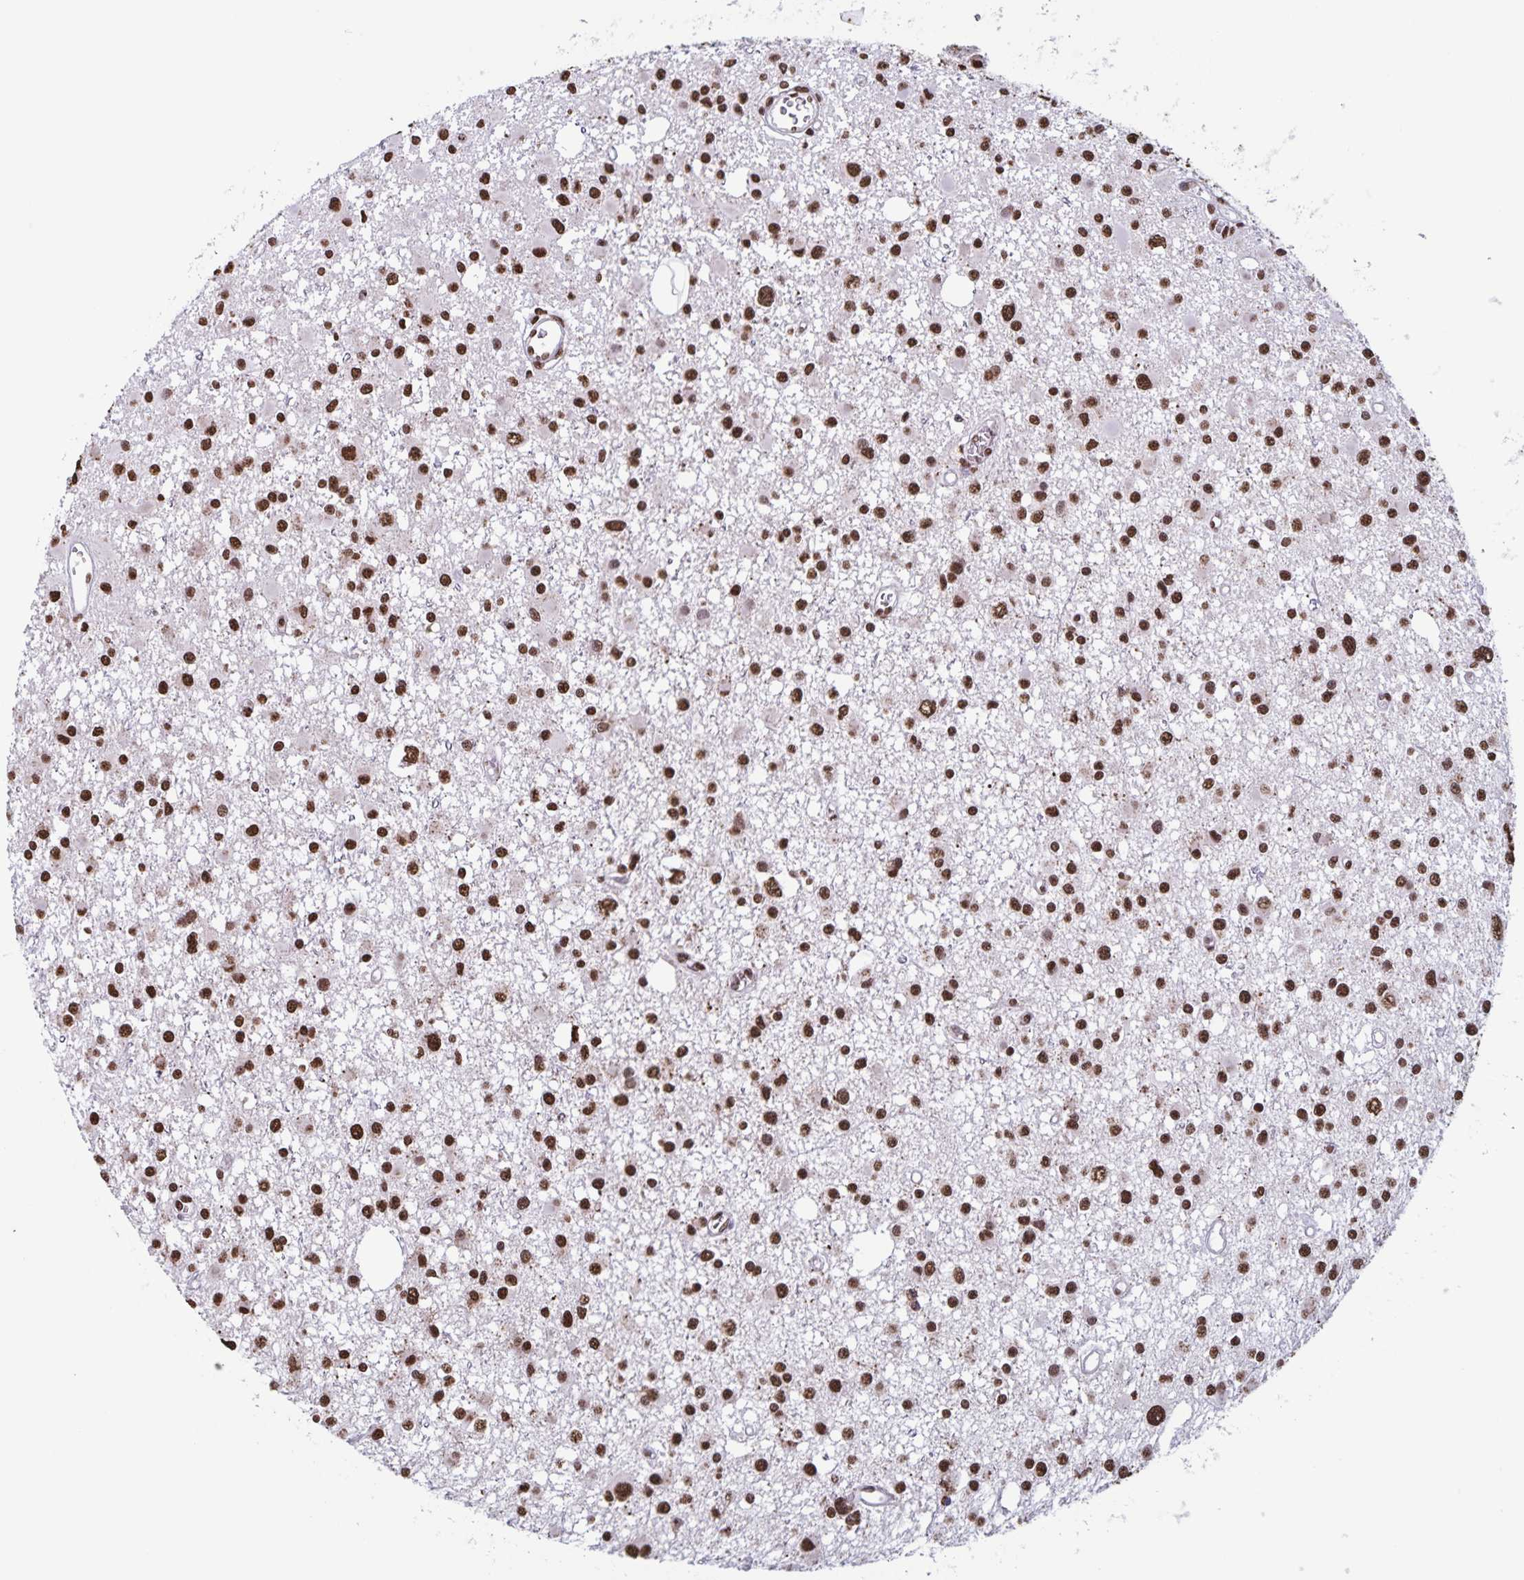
{"staining": {"intensity": "strong", "quantity": ">75%", "location": "nuclear"}, "tissue": "glioma", "cell_type": "Tumor cells", "image_type": "cancer", "snomed": [{"axis": "morphology", "description": "Glioma, malignant, High grade"}, {"axis": "topography", "description": "Brain"}], "caption": "Immunohistochemical staining of malignant glioma (high-grade) exhibits strong nuclear protein staining in approximately >75% of tumor cells.", "gene": "DUT", "patient": {"sex": "male", "age": 54}}